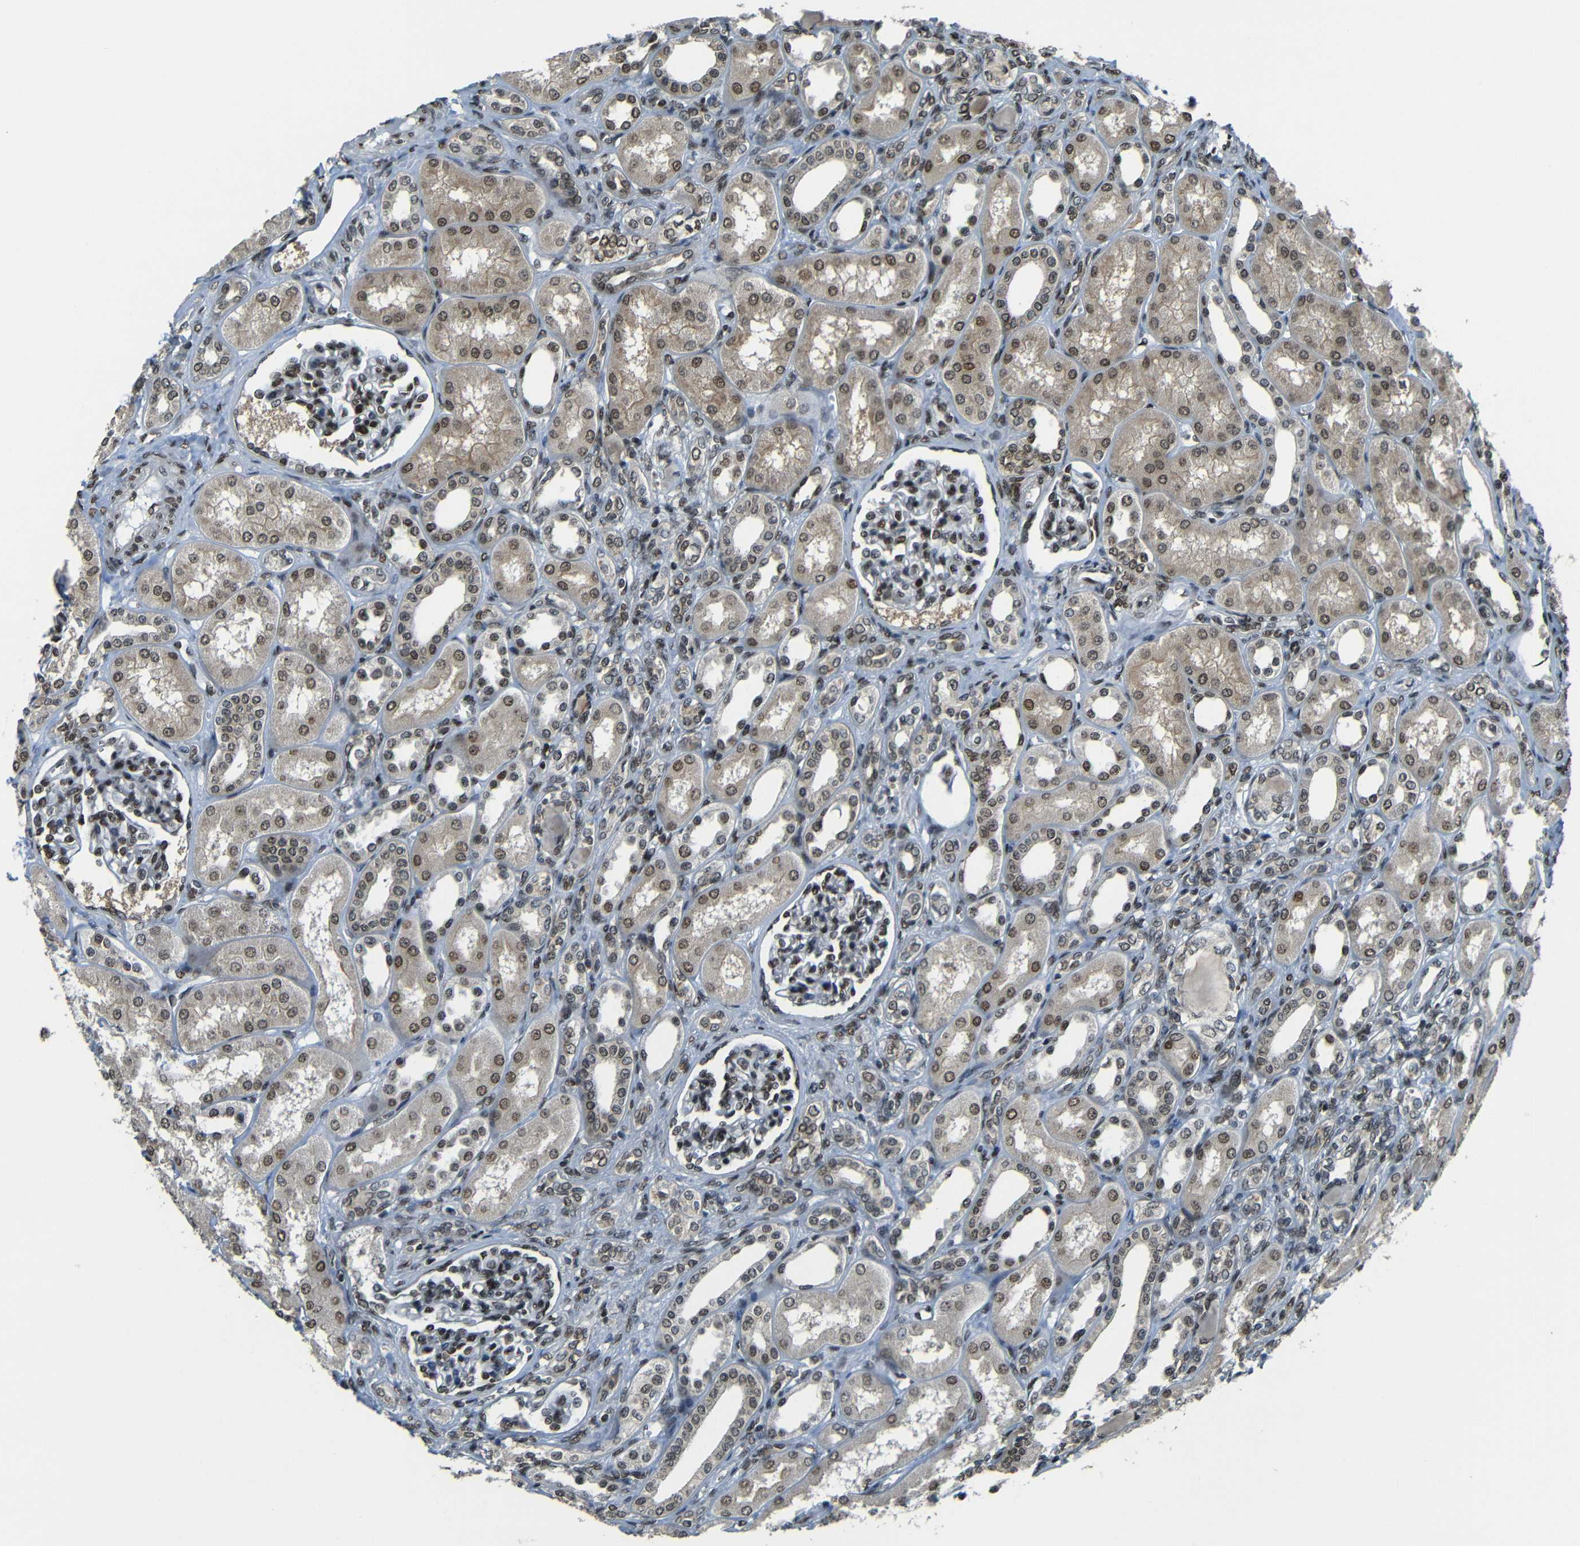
{"staining": {"intensity": "weak", "quantity": ">75%", "location": "nuclear"}, "tissue": "kidney", "cell_type": "Cells in glomeruli", "image_type": "normal", "snomed": [{"axis": "morphology", "description": "Normal tissue, NOS"}, {"axis": "topography", "description": "Kidney"}], "caption": "Human kidney stained for a protein (brown) exhibits weak nuclear positive staining in approximately >75% of cells in glomeruli.", "gene": "PSIP1", "patient": {"sex": "male", "age": 7}}